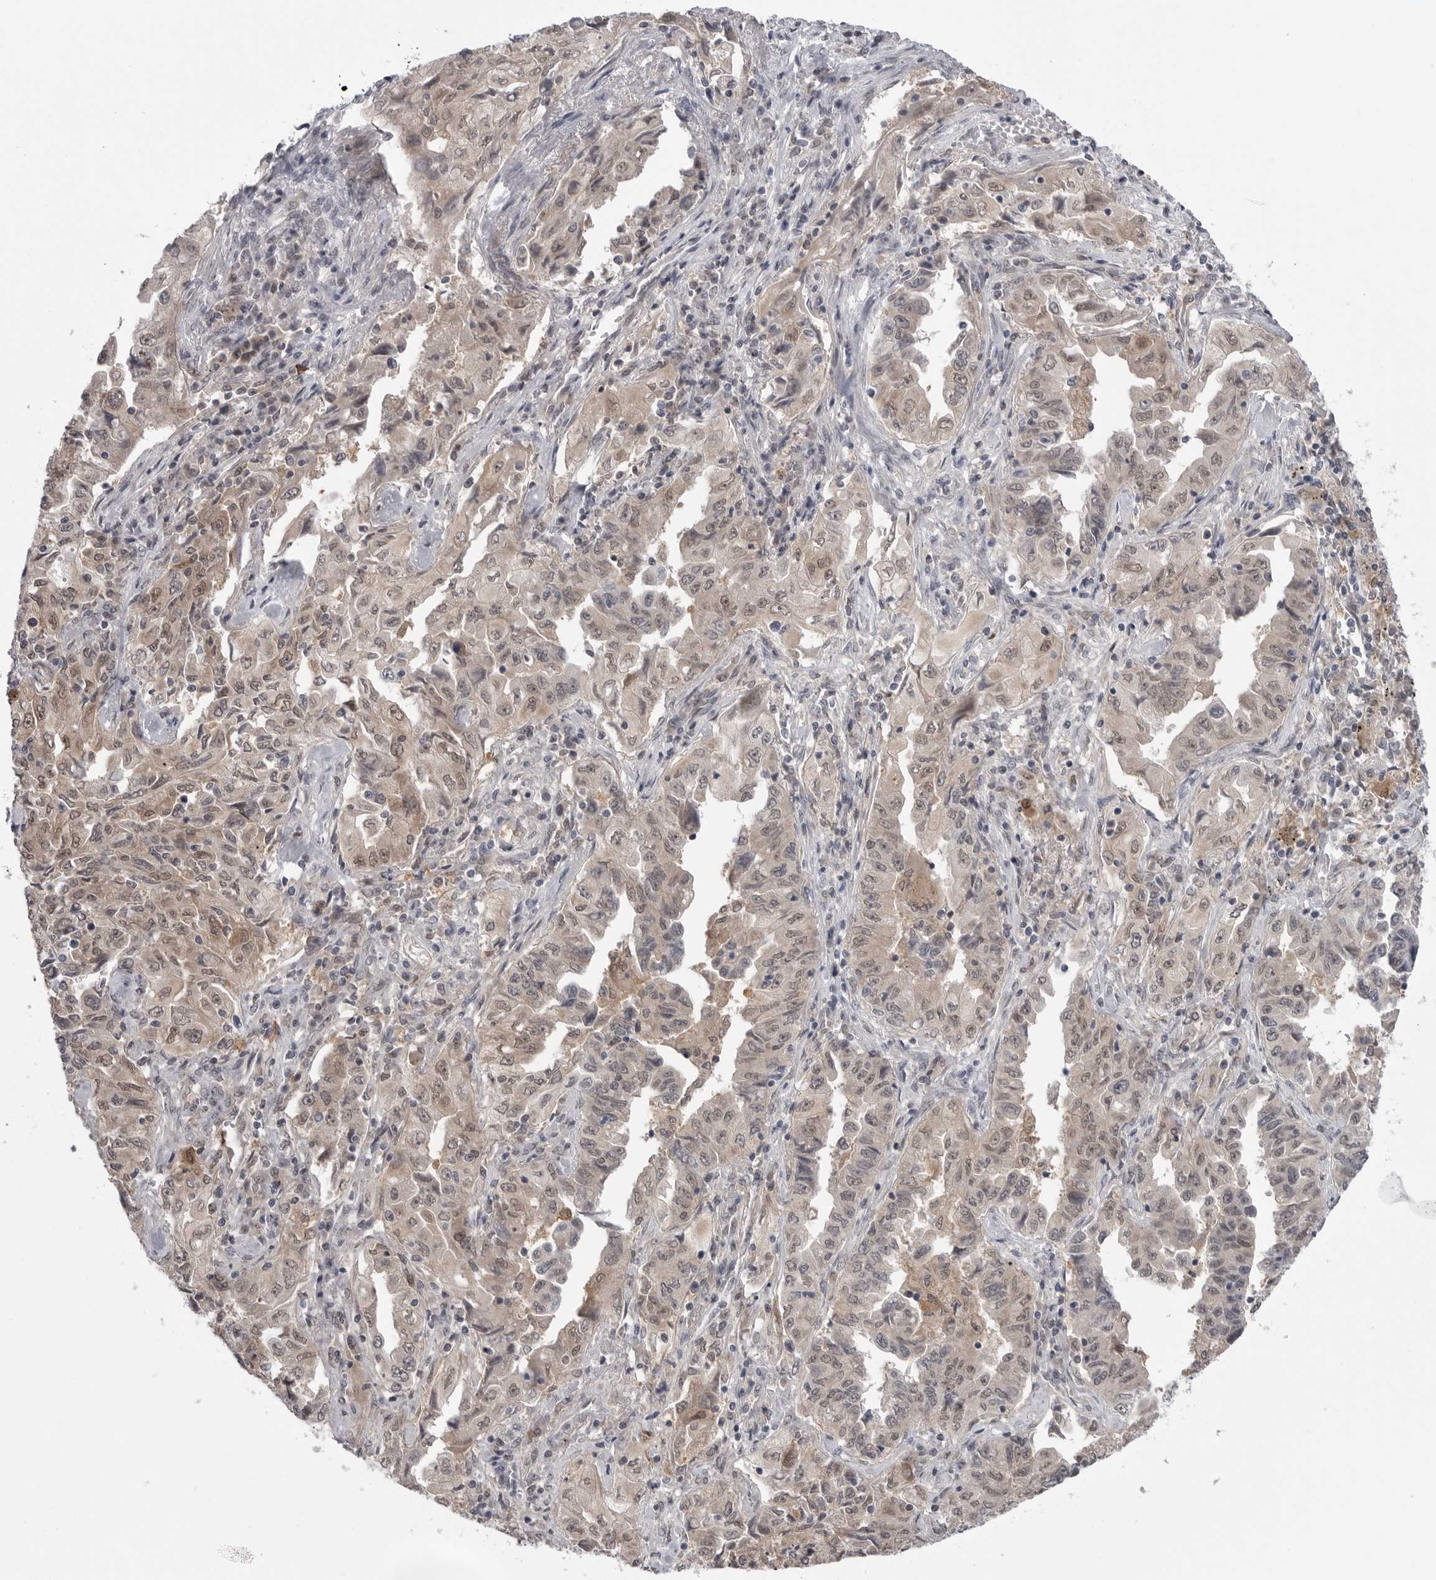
{"staining": {"intensity": "weak", "quantity": "25%-75%", "location": "cytoplasmic/membranous,nuclear"}, "tissue": "lung cancer", "cell_type": "Tumor cells", "image_type": "cancer", "snomed": [{"axis": "morphology", "description": "Adenocarcinoma, NOS"}, {"axis": "topography", "description": "Lung"}], "caption": "This is a photomicrograph of immunohistochemistry staining of lung cancer, which shows weak expression in the cytoplasmic/membranous and nuclear of tumor cells.", "gene": "PNPO", "patient": {"sex": "female", "age": 51}}